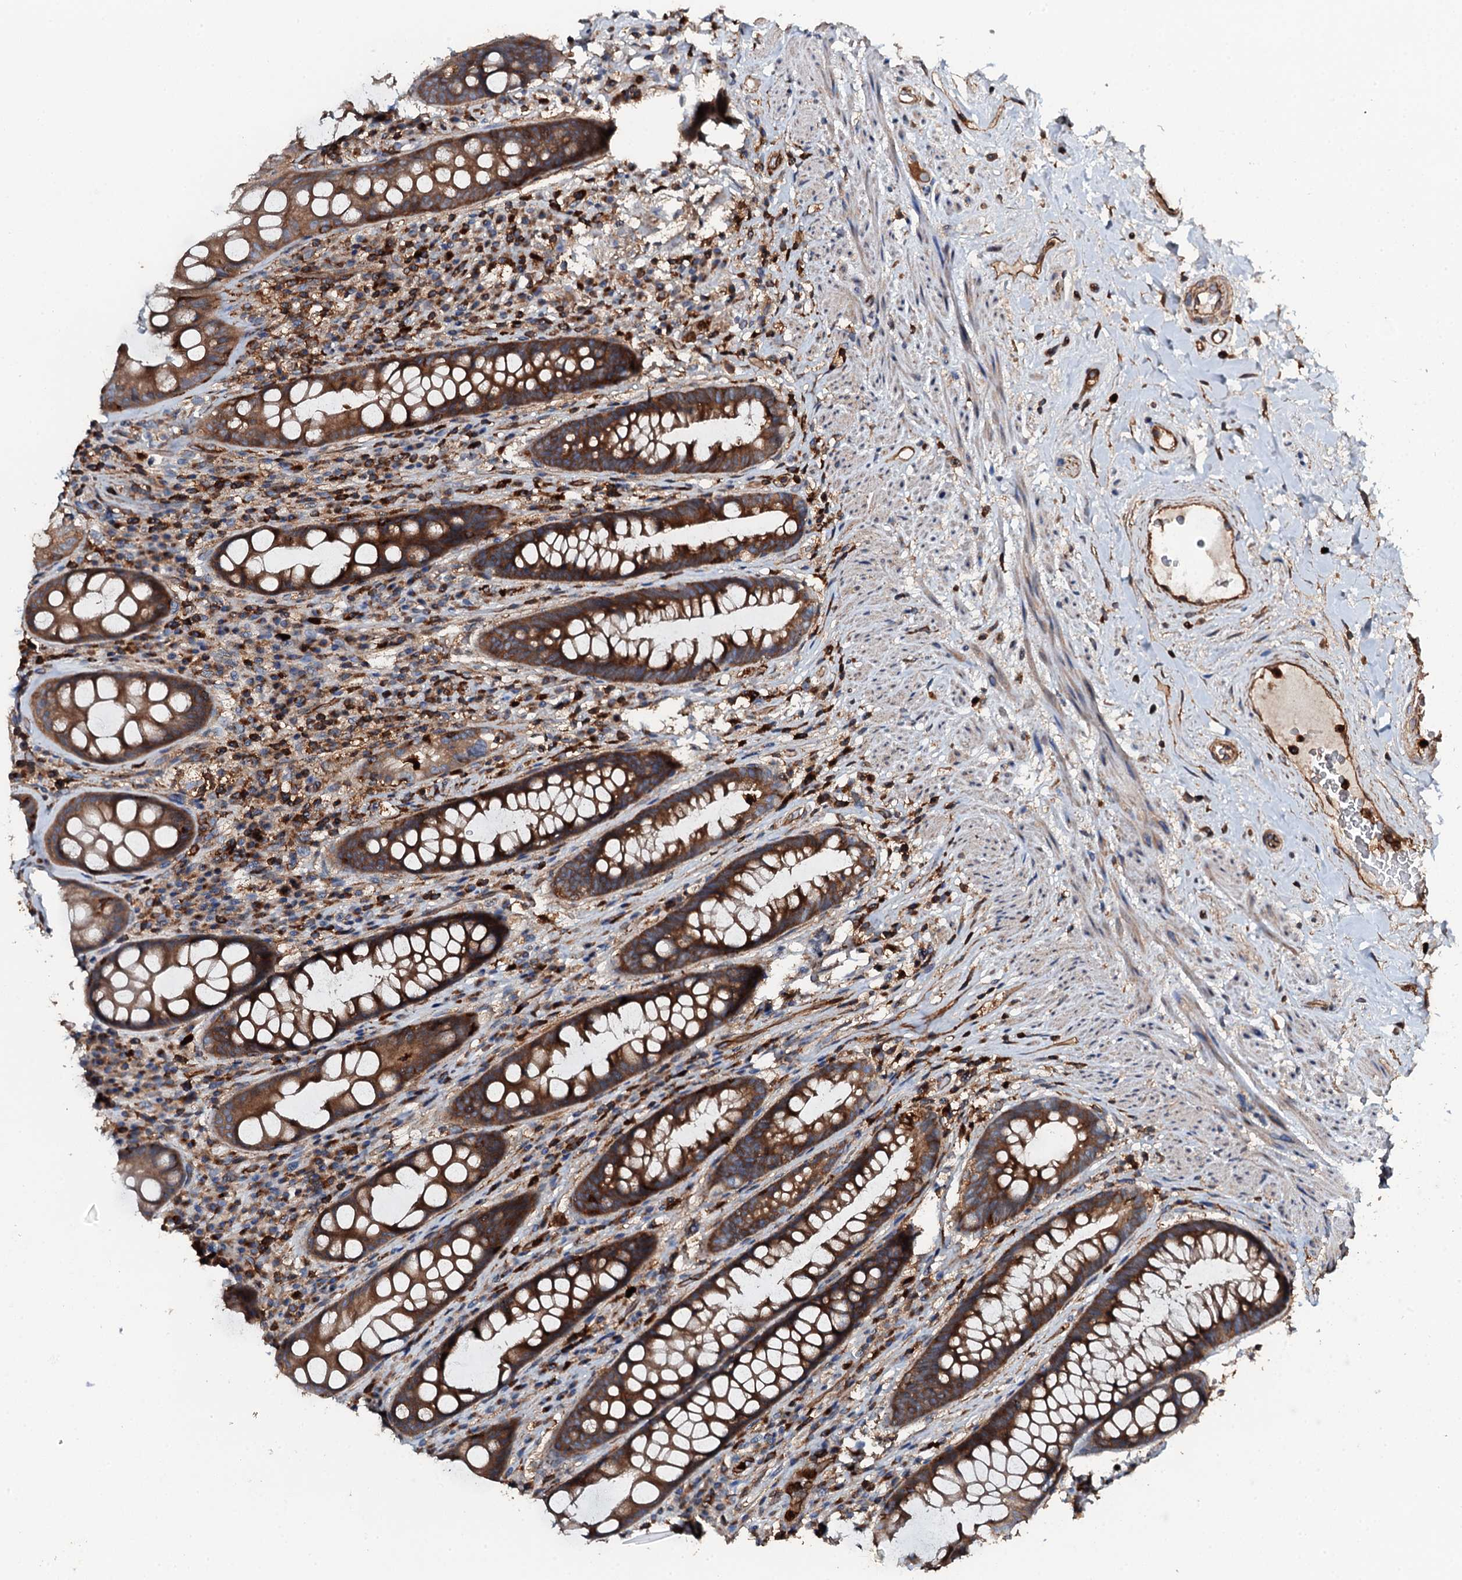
{"staining": {"intensity": "strong", "quantity": ">75%", "location": "cytoplasmic/membranous"}, "tissue": "rectum", "cell_type": "Glandular cells", "image_type": "normal", "snomed": [{"axis": "morphology", "description": "Normal tissue, NOS"}, {"axis": "topography", "description": "Rectum"}], "caption": "A brown stain shows strong cytoplasmic/membranous positivity of a protein in glandular cells of unremarkable human rectum.", "gene": "GRK2", "patient": {"sex": "male", "age": 74}}